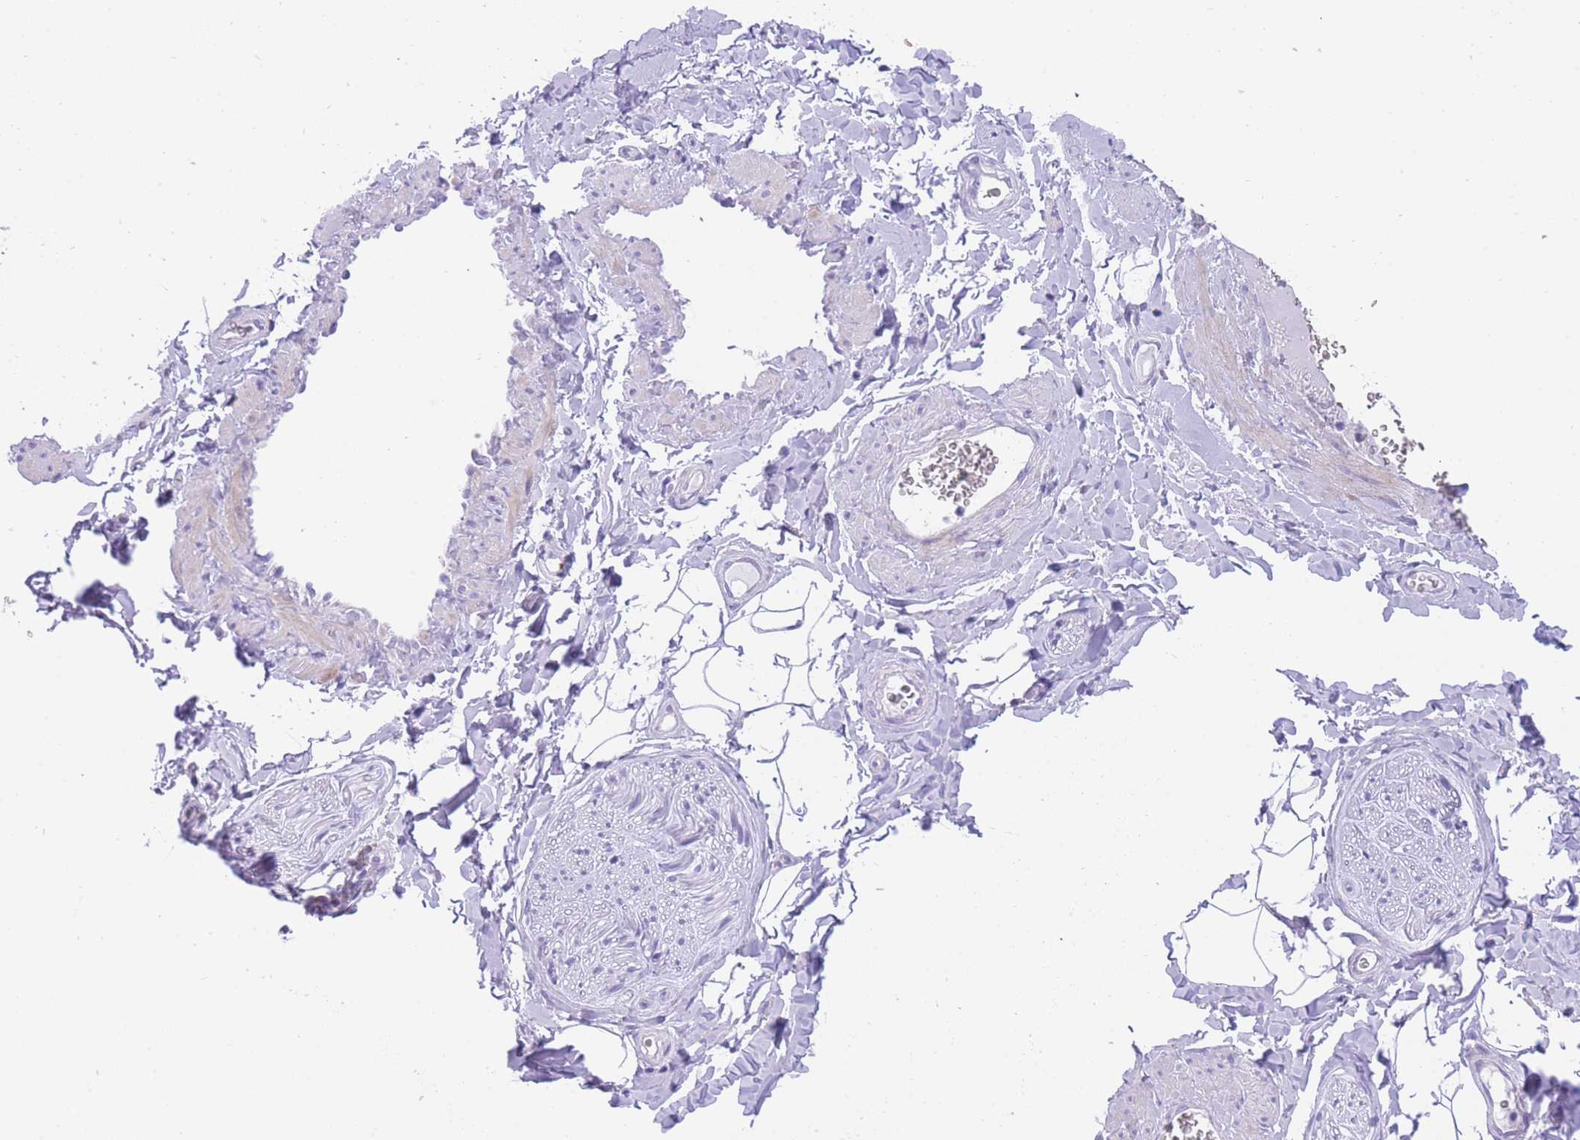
{"staining": {"intensity": "negative", "quantity": "none", "location": "none"}, "tissue": "adipose tissue", "cell_type": "Adipocytes", "image_type": "normal", "snomed": [{"axis": "morphology", "description": "Normal tissue, NOS"}, {"axis": "topography", "description": "Soft tissue"}, {"axis": "topography", "description": "Adipose tissue"}, {"axis": "topography", "description": "Vascular tissue"}, {"axis": "topography", "description": "Peripheral nerve tissue"}], "caption": "Immunohistochemical staining of unremarkable human adipose tissue displays no significant expression in adipocytes.", "gene": "QTRT1", "patient": {"sex": "male", "age": 46}}